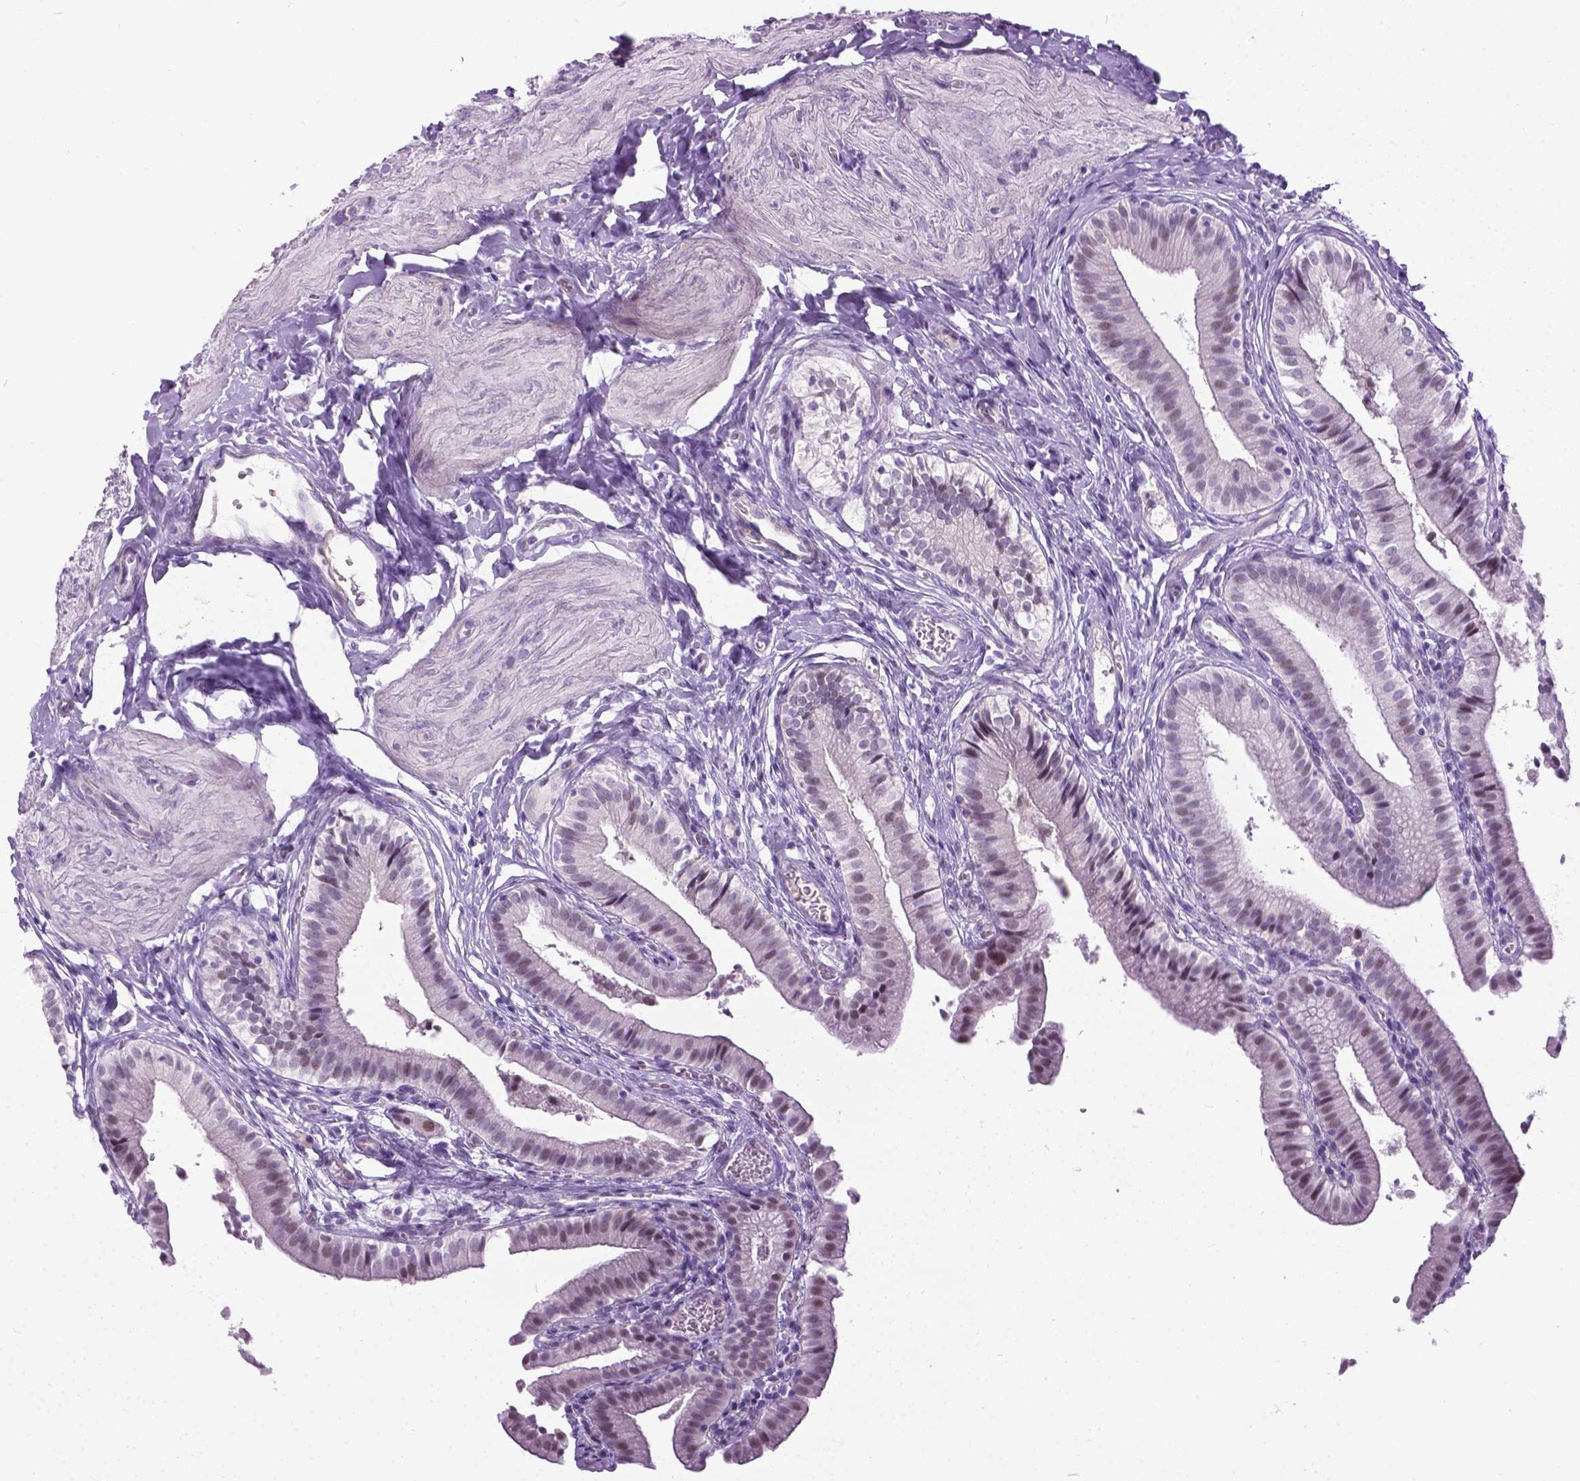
{"staining": {"intensity": "weak", "quantity": "25%-75%", "location": "nuclear"}, "tissue": "gallbladder", "cell_type": "Glandular cells", "image_type": "normal", "snomed": [{"axis": "morphology", "description": "Normal tissue, NOS"}, {"axis": "topography", "description": "Gallbladder"}], "caption": "Immunohistochemical staining of benign gallbladder displays 25%-75% levels of weak nuclear protein staining in approximately 25%-75% of glandular cells.", "gene": "PROB1", "patient": {"sex": "female", "age": 47}}